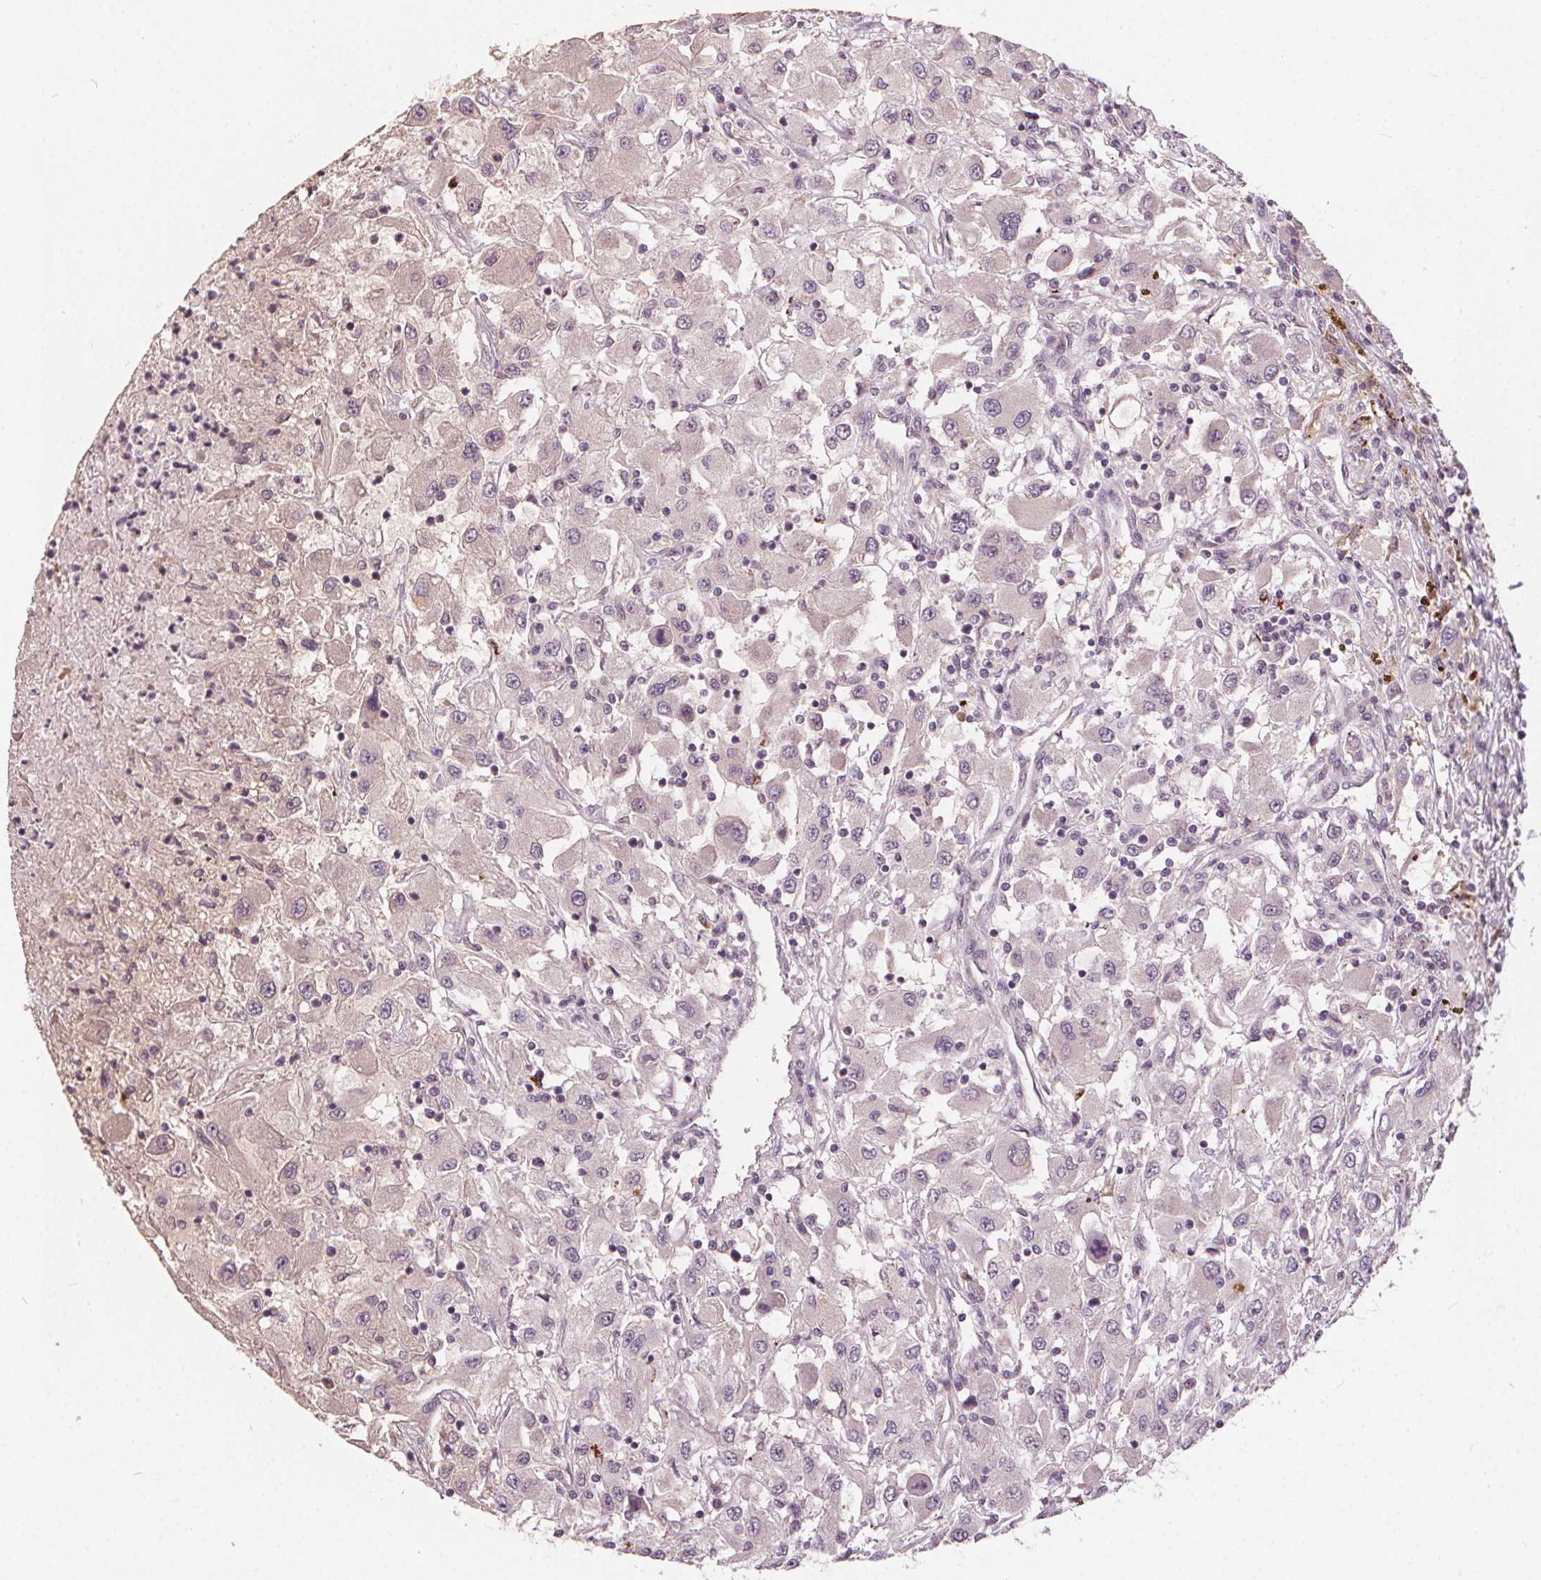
{"staining": {"intensity": "negative", "quantity": "none", "location": "none"}, "tissue": "renal cancer", "cell_type": "Tumor cells", "image_type": "cancer", "snomed": [{"axis": "morphology", "description": "Adenocarcinoma, NOS"}, {"axis": "topography", "description": "Kidney"}], "caption": "This is an immunohistochemistry (IHC) histopathology image of renal cancer. There is no expression in tumor cells.", "gene": "IPO13", "patient": {"sex": "female", "age": 67}}